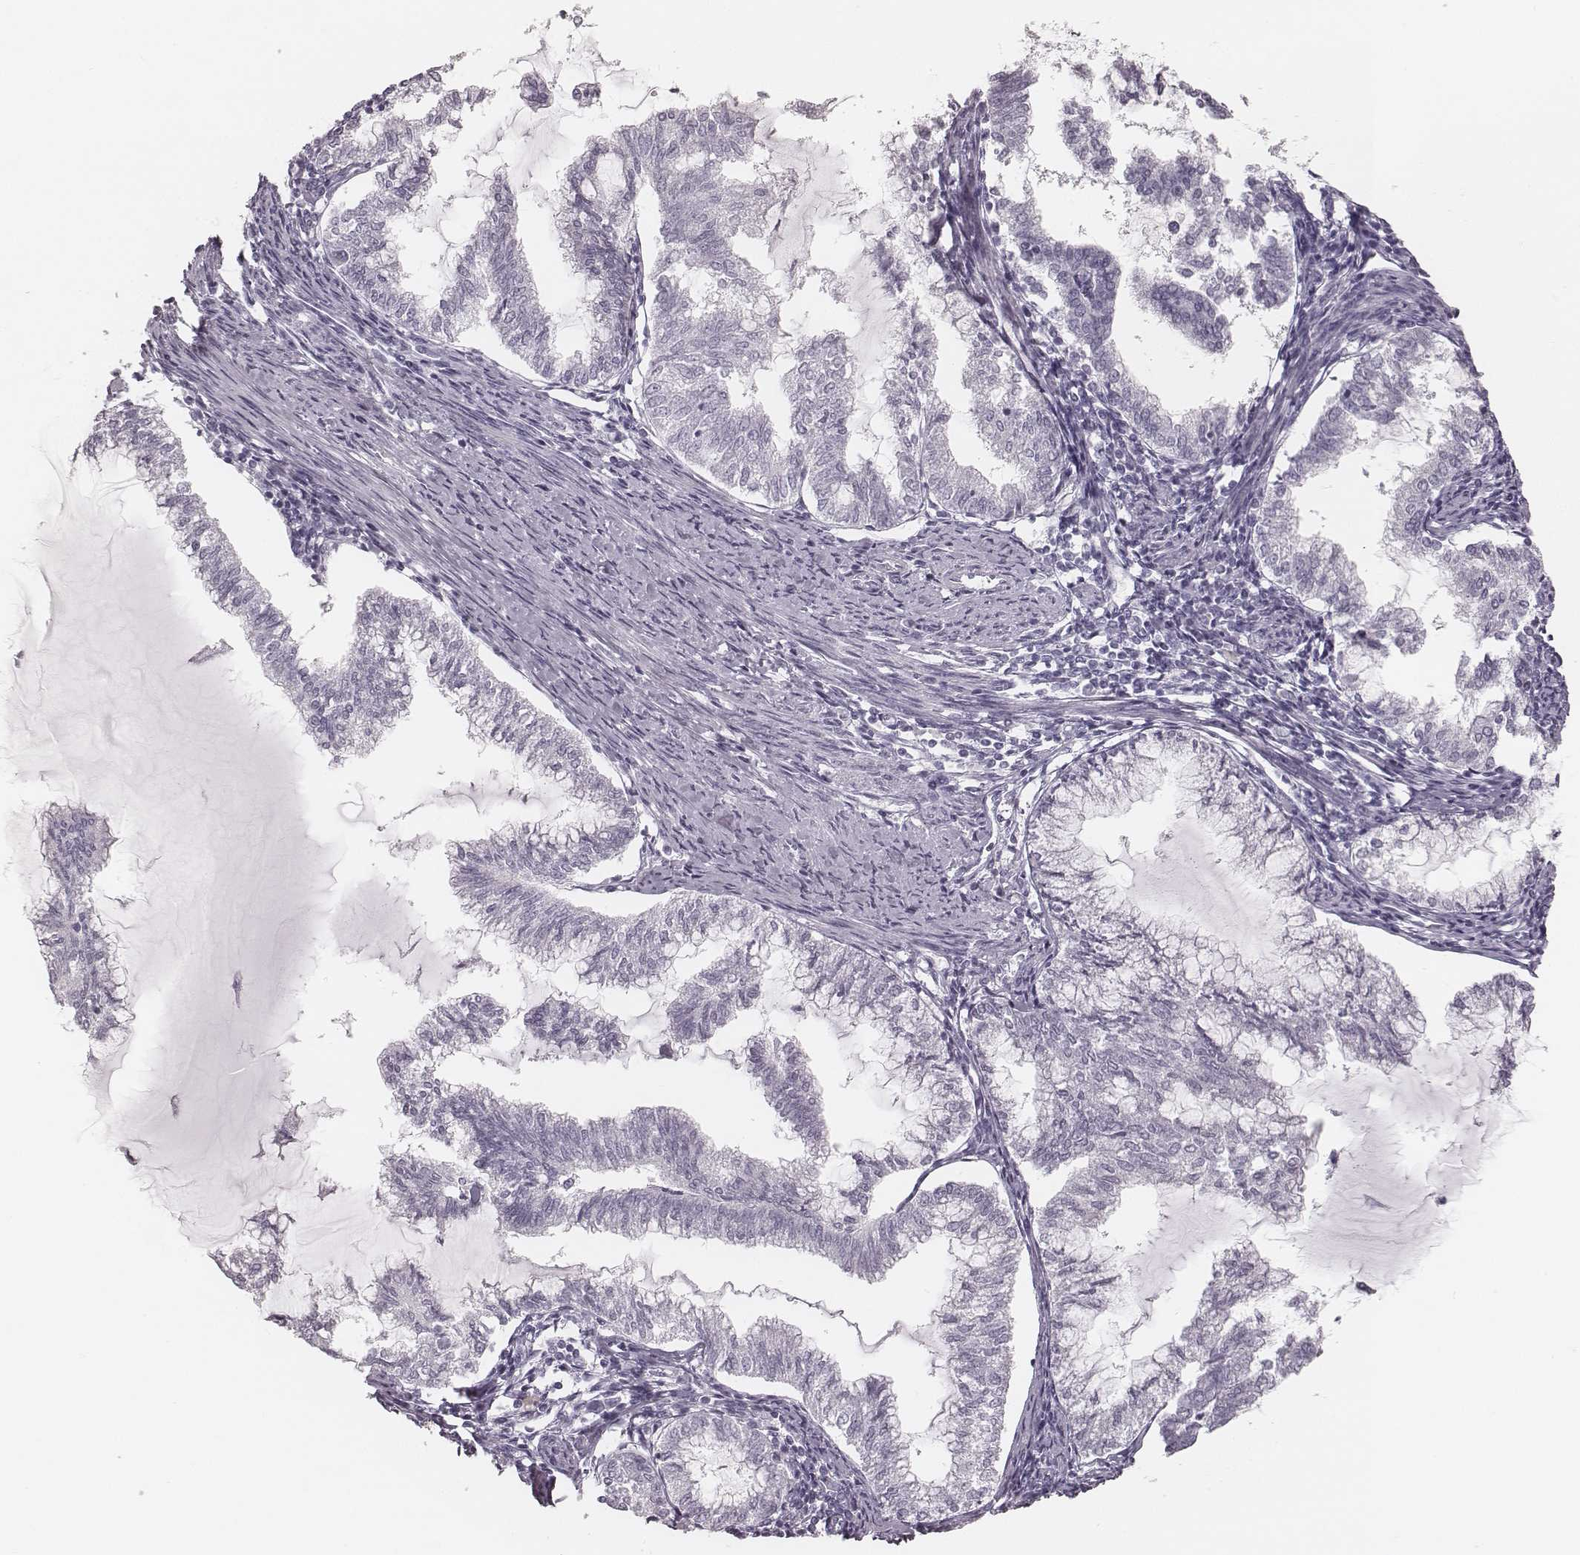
{"staining": {"intensity": "negative", "quantity": "none", "location": "none"}, "tissue": "endometrial cancer", "cell_type": "Tumor cells", "image_type": "cancer", "snomed": [{"axis": "morphology", "description": "Adenocarcinoma, NOS"}, {"axis": "topography", "description": "Endometrium"}], "caption": "Image shows no significant protein expression in tumor cells of endometrial cancer.", "gene": "MSX1", "patient": {"sex": "female", "age": 79}}